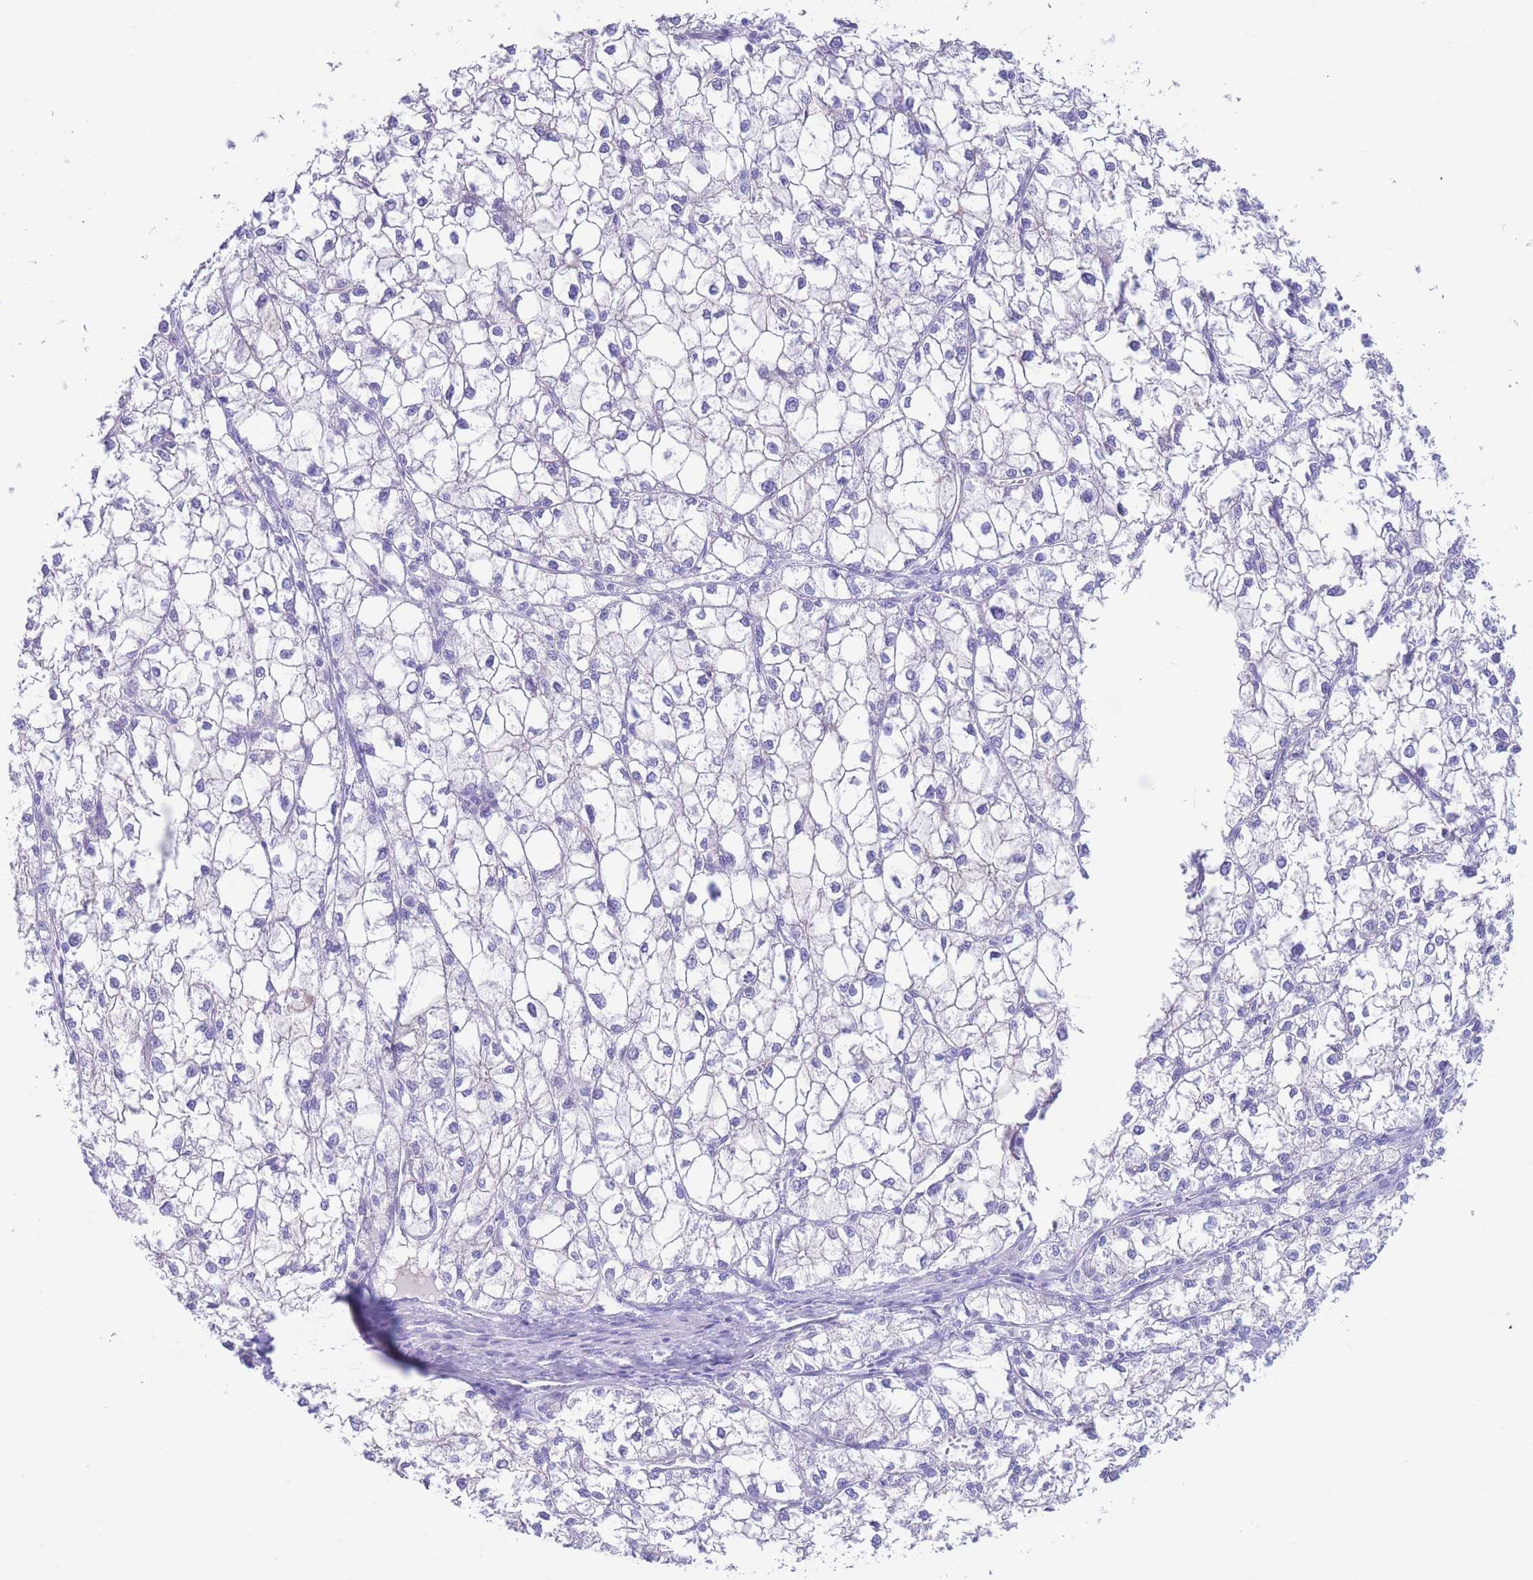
{"staining": {"intensity": "negative", "quantity": "none", "location": "none"}, "tissue": "liver cancer", "cell_type": "Tumor cells", "image_type": "cancer", "snomed": [{"axis": "morphology", "description": "Carcinoma, Hepatocellular, NOS"}, {"axis": "topography", "description": "Liver"}], "caption": "Immunohistochemical staining of human liver cancer displays no significant expression in tumor cells.", "gene": "SLCO1B3", "patient": {"sex": "female", "age": 43}}